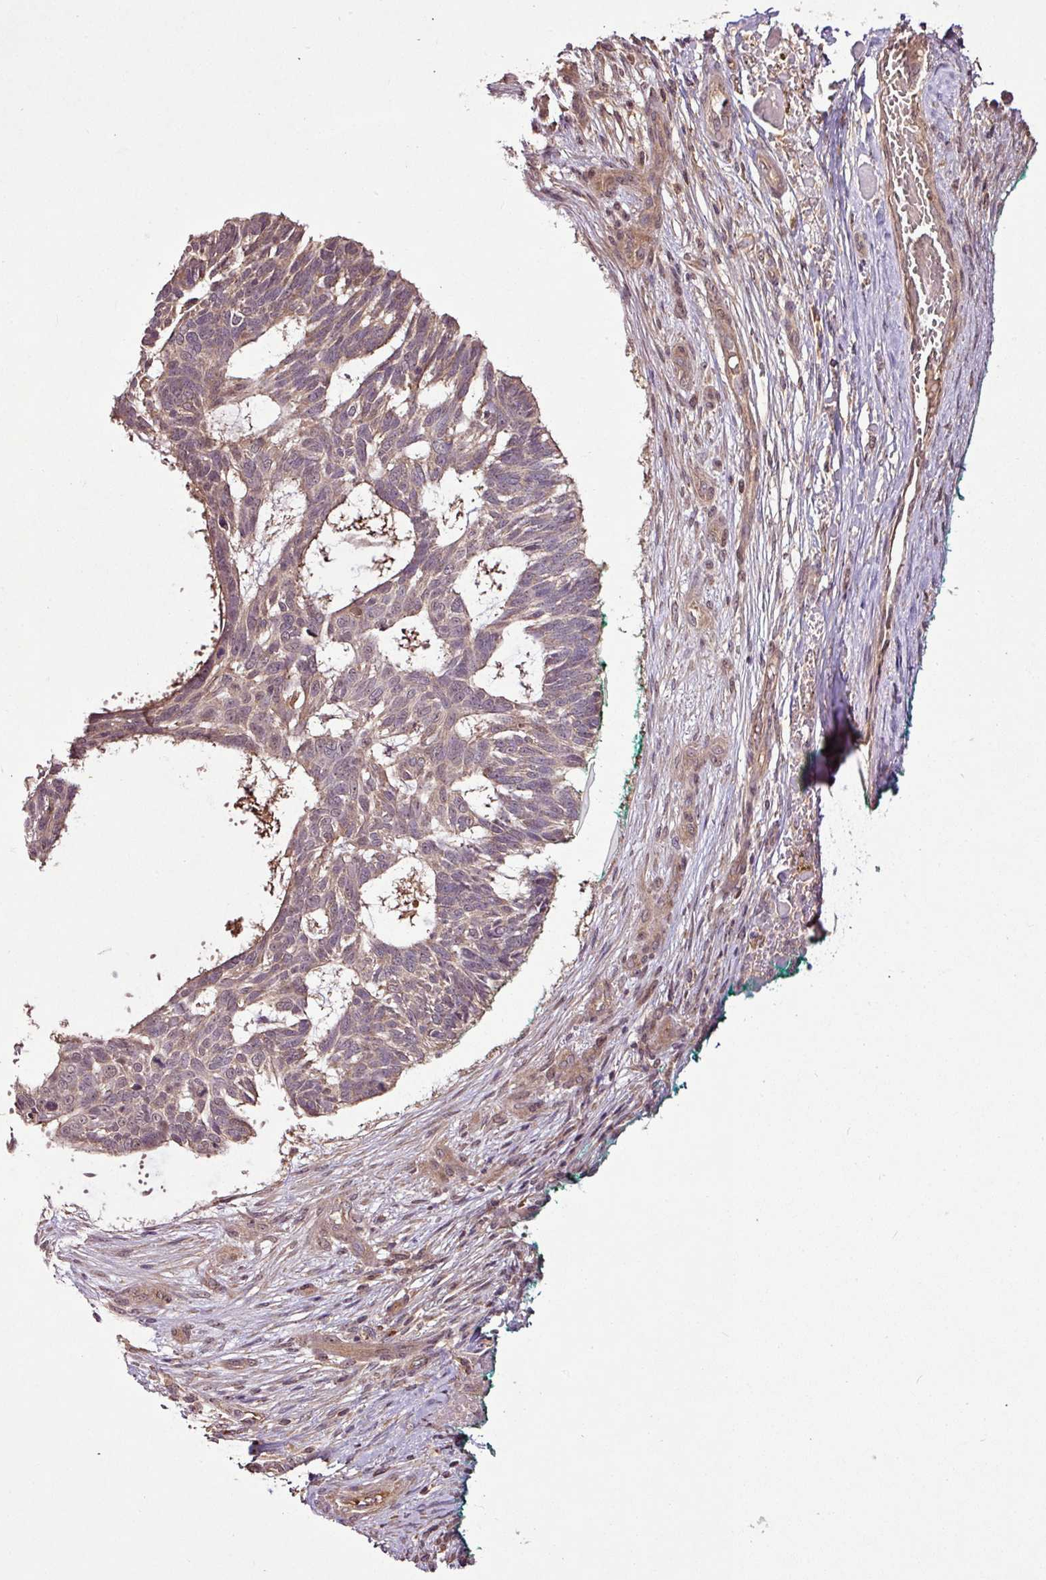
{"staining": {"intensity": "negative", "quantity": "none", "location": "none"}, "tissue": "skin cancer", "cell_type": "Tumor cells", "image_type": "cancer", "snomed": [{"axis": "morphology", "description": "Basal cell carcinoma"}, {"axis": "topography", "description": "Skin"}], "caption": "Tumor cells show no significant protein expression in skin basal cell carcinoma.", "gene": "FAIM", "patient": {"sex": "male", "age": 88}}